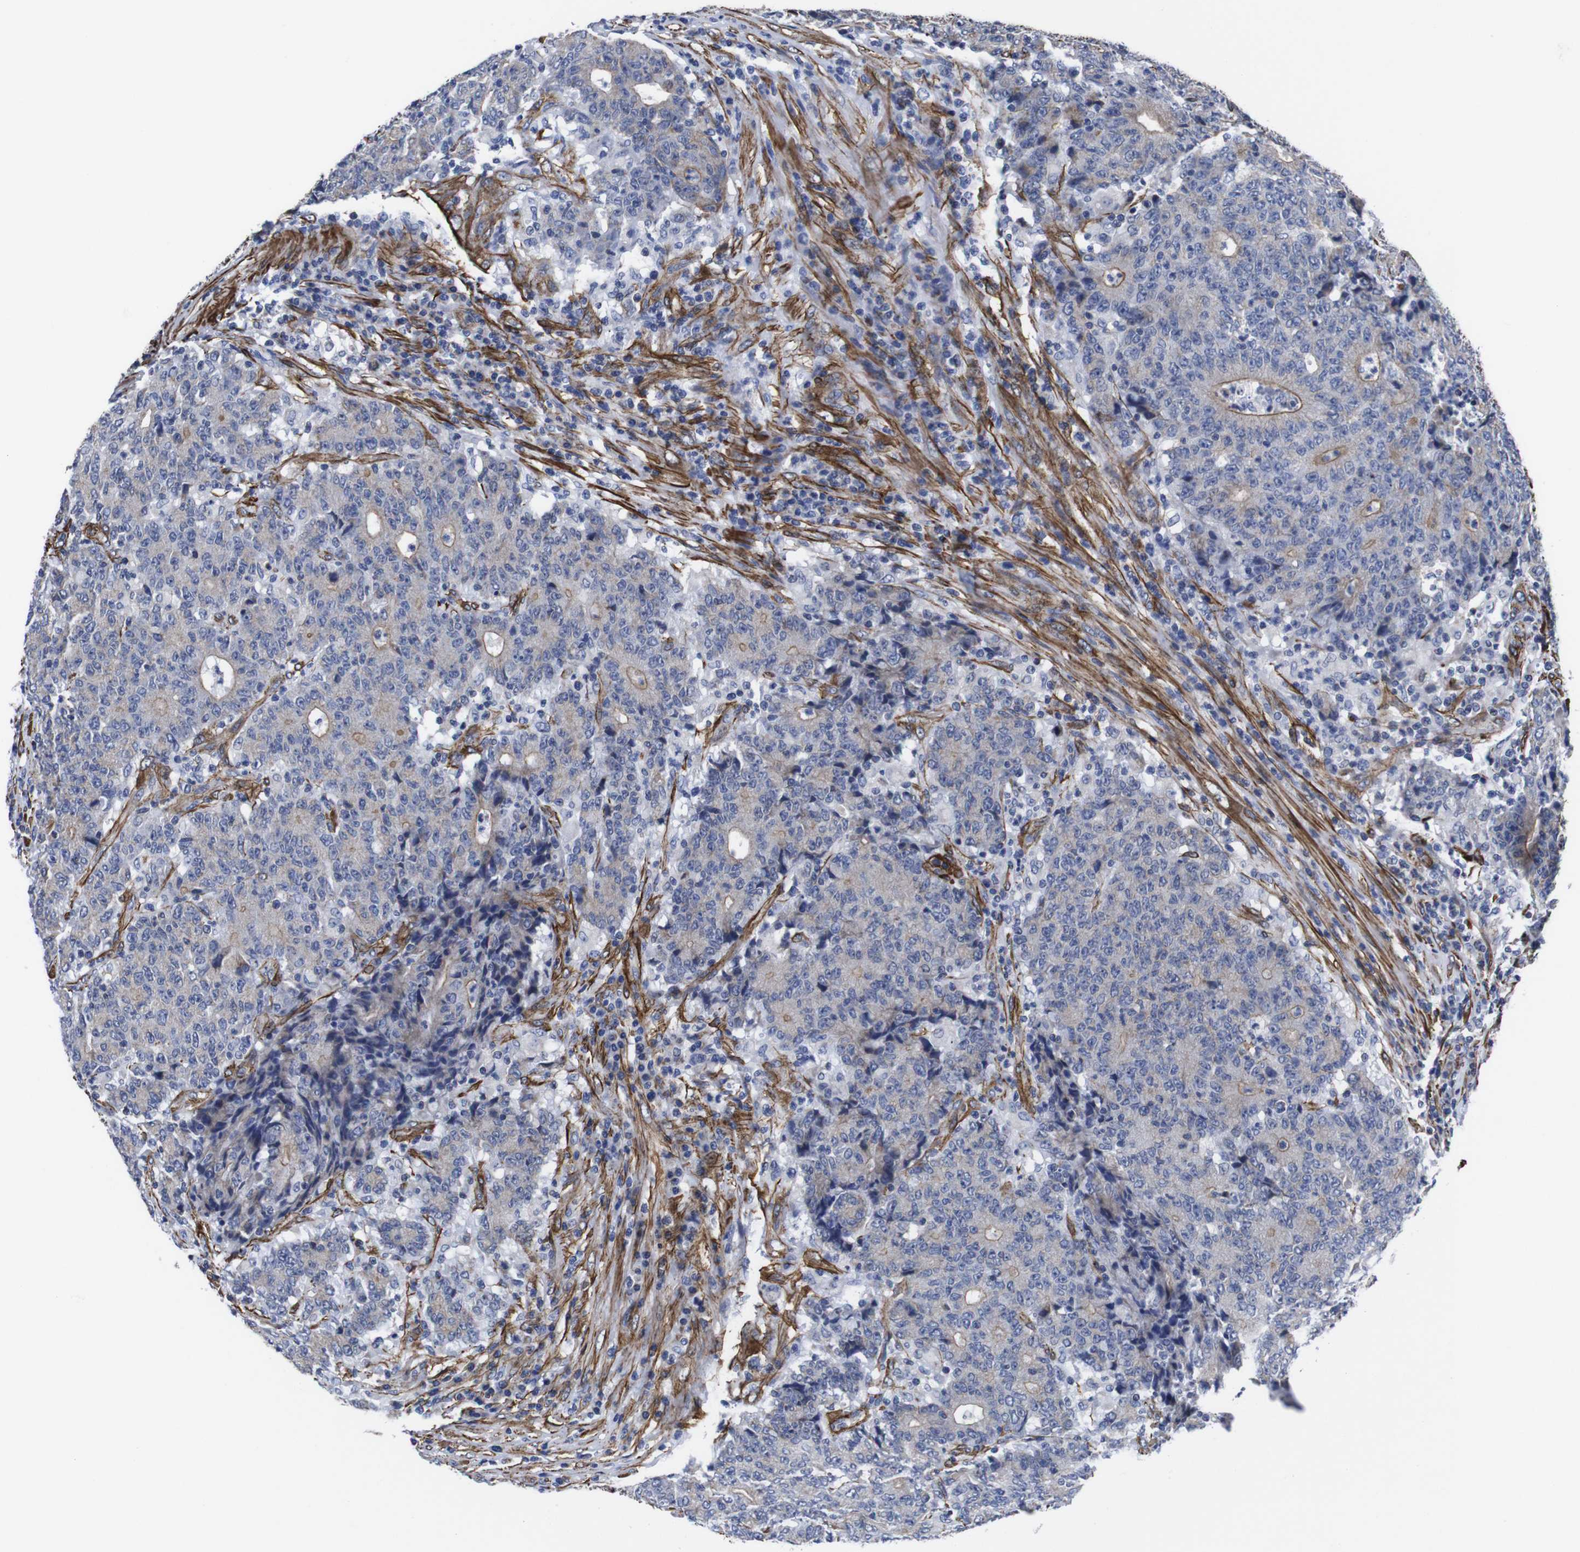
{"staining": {"intensity": "weak", "quantity": "25%-75%", "location": "cytoplasmic/membranous"}, "tissue": "colorectal cancer", "cell_type": "Tumor cells", "image_type": "cancer", "snomed": [{"axis": "morphology", "description": "Normal tissue, NOS"}, {"axis": "morphology", "description": "Adenocarcinoma, NOS"}, {"axis": "topography", "description": "Colon"}], "caption": "Human colorectal cancer stained with a protein marker shows weak staining in tumor cells.", "gene": "WNT10A", "patient": {"sex": "female", "age": 75}}